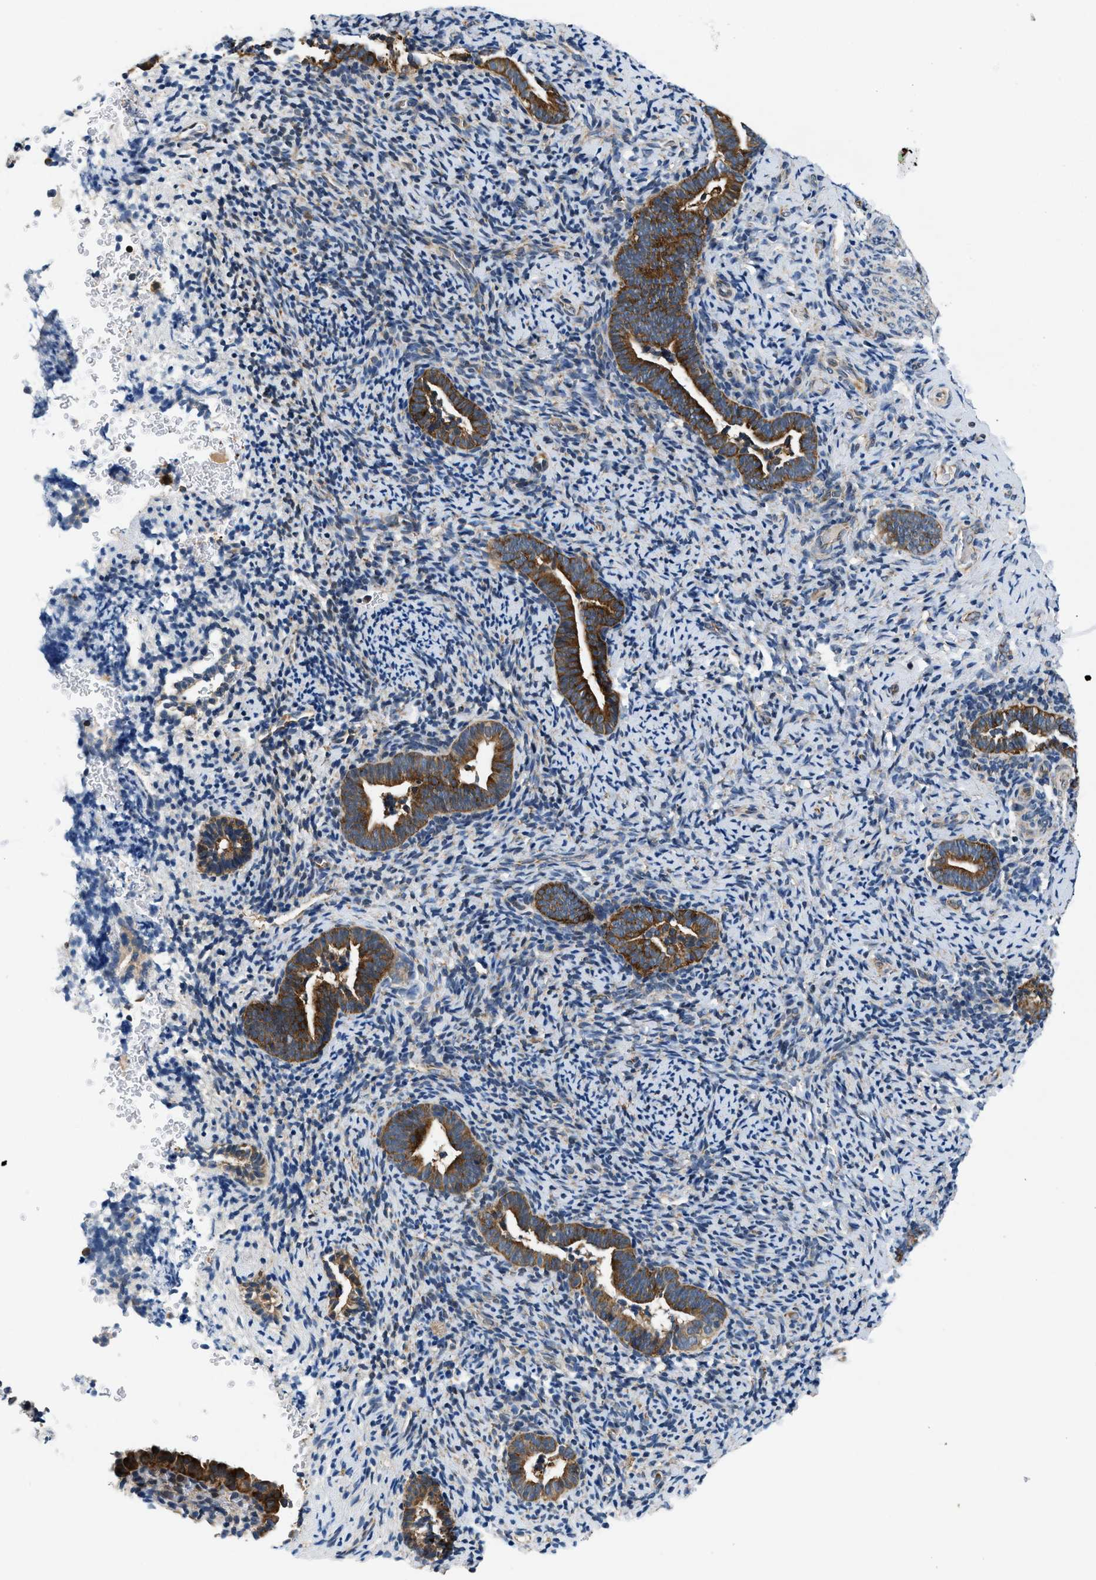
{"staining": {"intensity": "negative", "quantity": "none", "location": "none"}, "tissue": "endometrium", "cell_type": "Cells in endometrial stroma", "image_type": "normal", "snomed": [{"axis": "morphology", "description": "Normal tissue, NOS"}, {"axis": "topography", "description": "Endometrium"}], "caption": "Cells in endometrial stroma are negative for protein expression in unremarkable human endometrium. (Stains: DAB (3,3'-diaminobenzidine) immunohistochemistry with hematoxylin counter stain, Microscopy: brightfield microscopy at high magnification).", "gene": "PA2G4", "patient": {"sex": "female", "age": 51}}